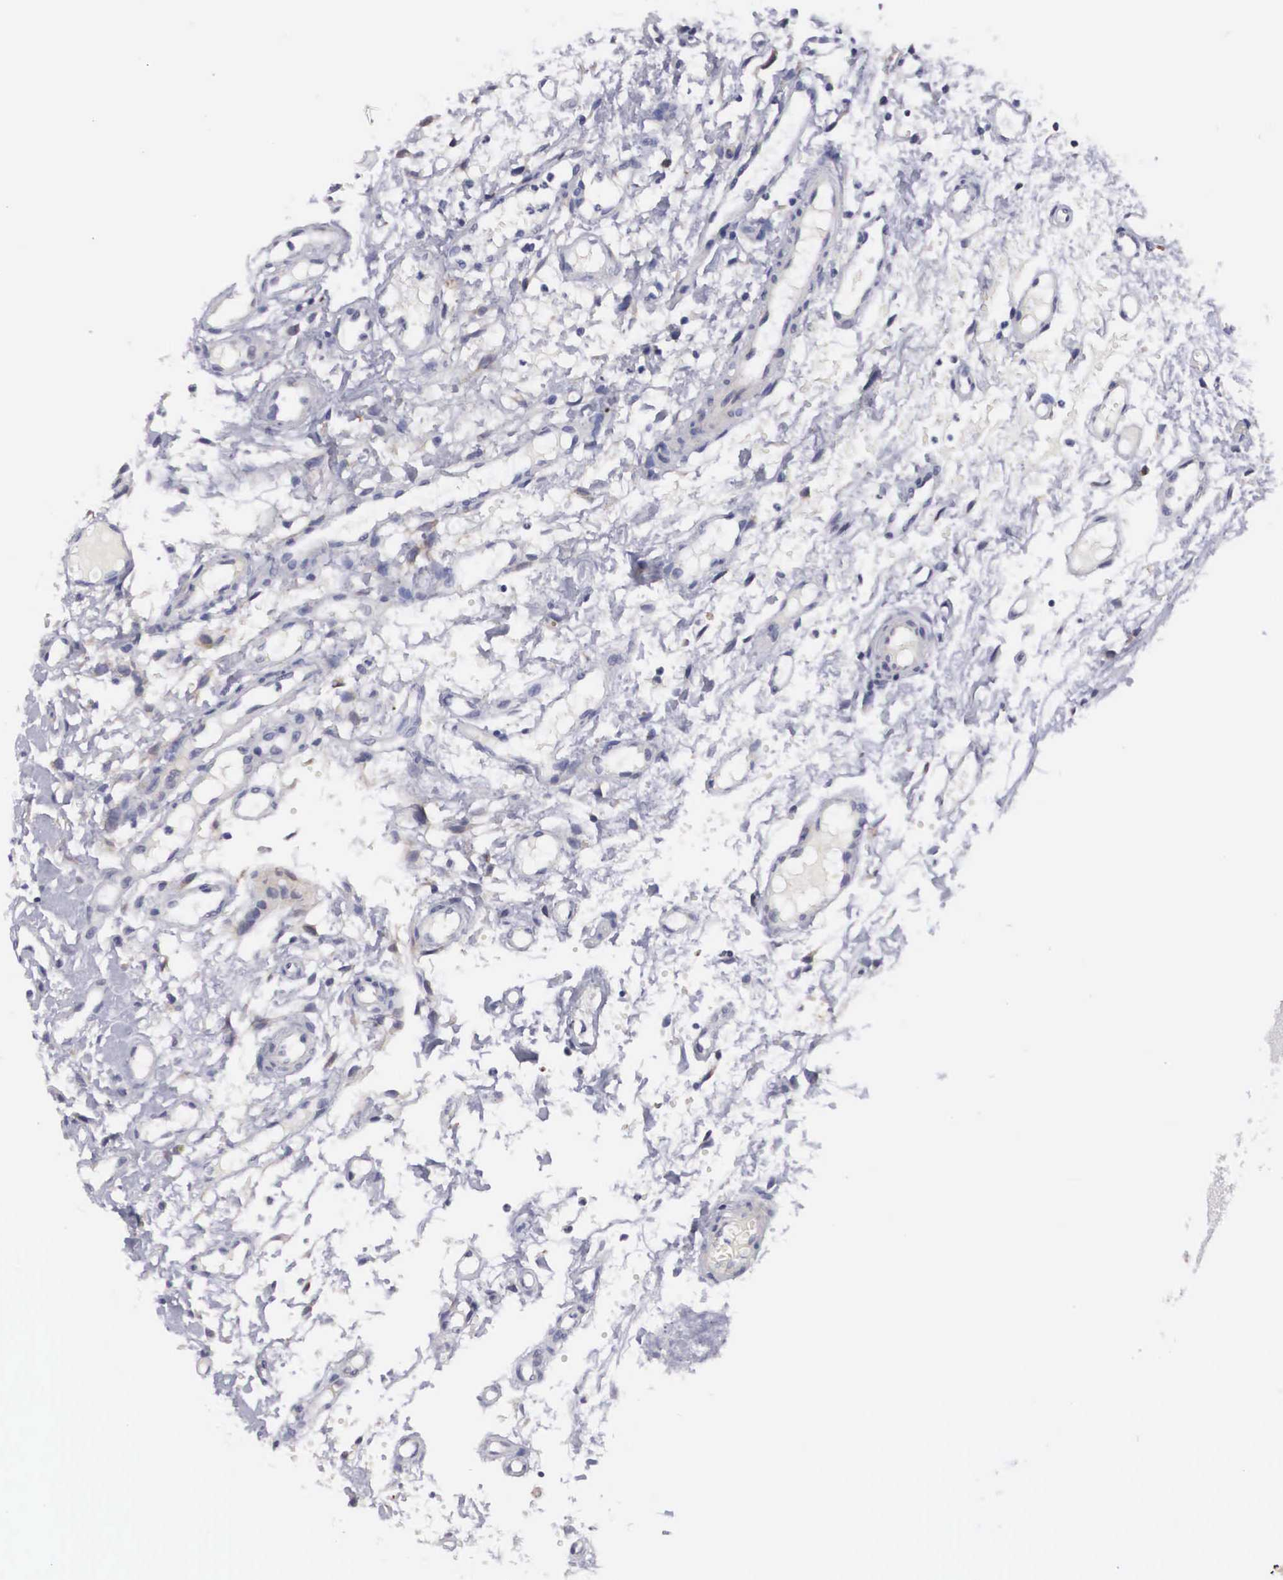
{"staining": {"intensity": "negative", "quantity": "none", "location": "none"}, "tissue": "glioma", "cell_type": "Tumor cells", "image_type": "cancer", "snomed": [{"axis": "morphology", "description": "Glioma, malignant, High grade"}, {"axis": "topography", "description": "Brain"}], "caption": "Tumor cells are negative for brown protein staining in glioma.", "gene": "ARMCX3", "patient": {"sex": "male", "age": 77}}